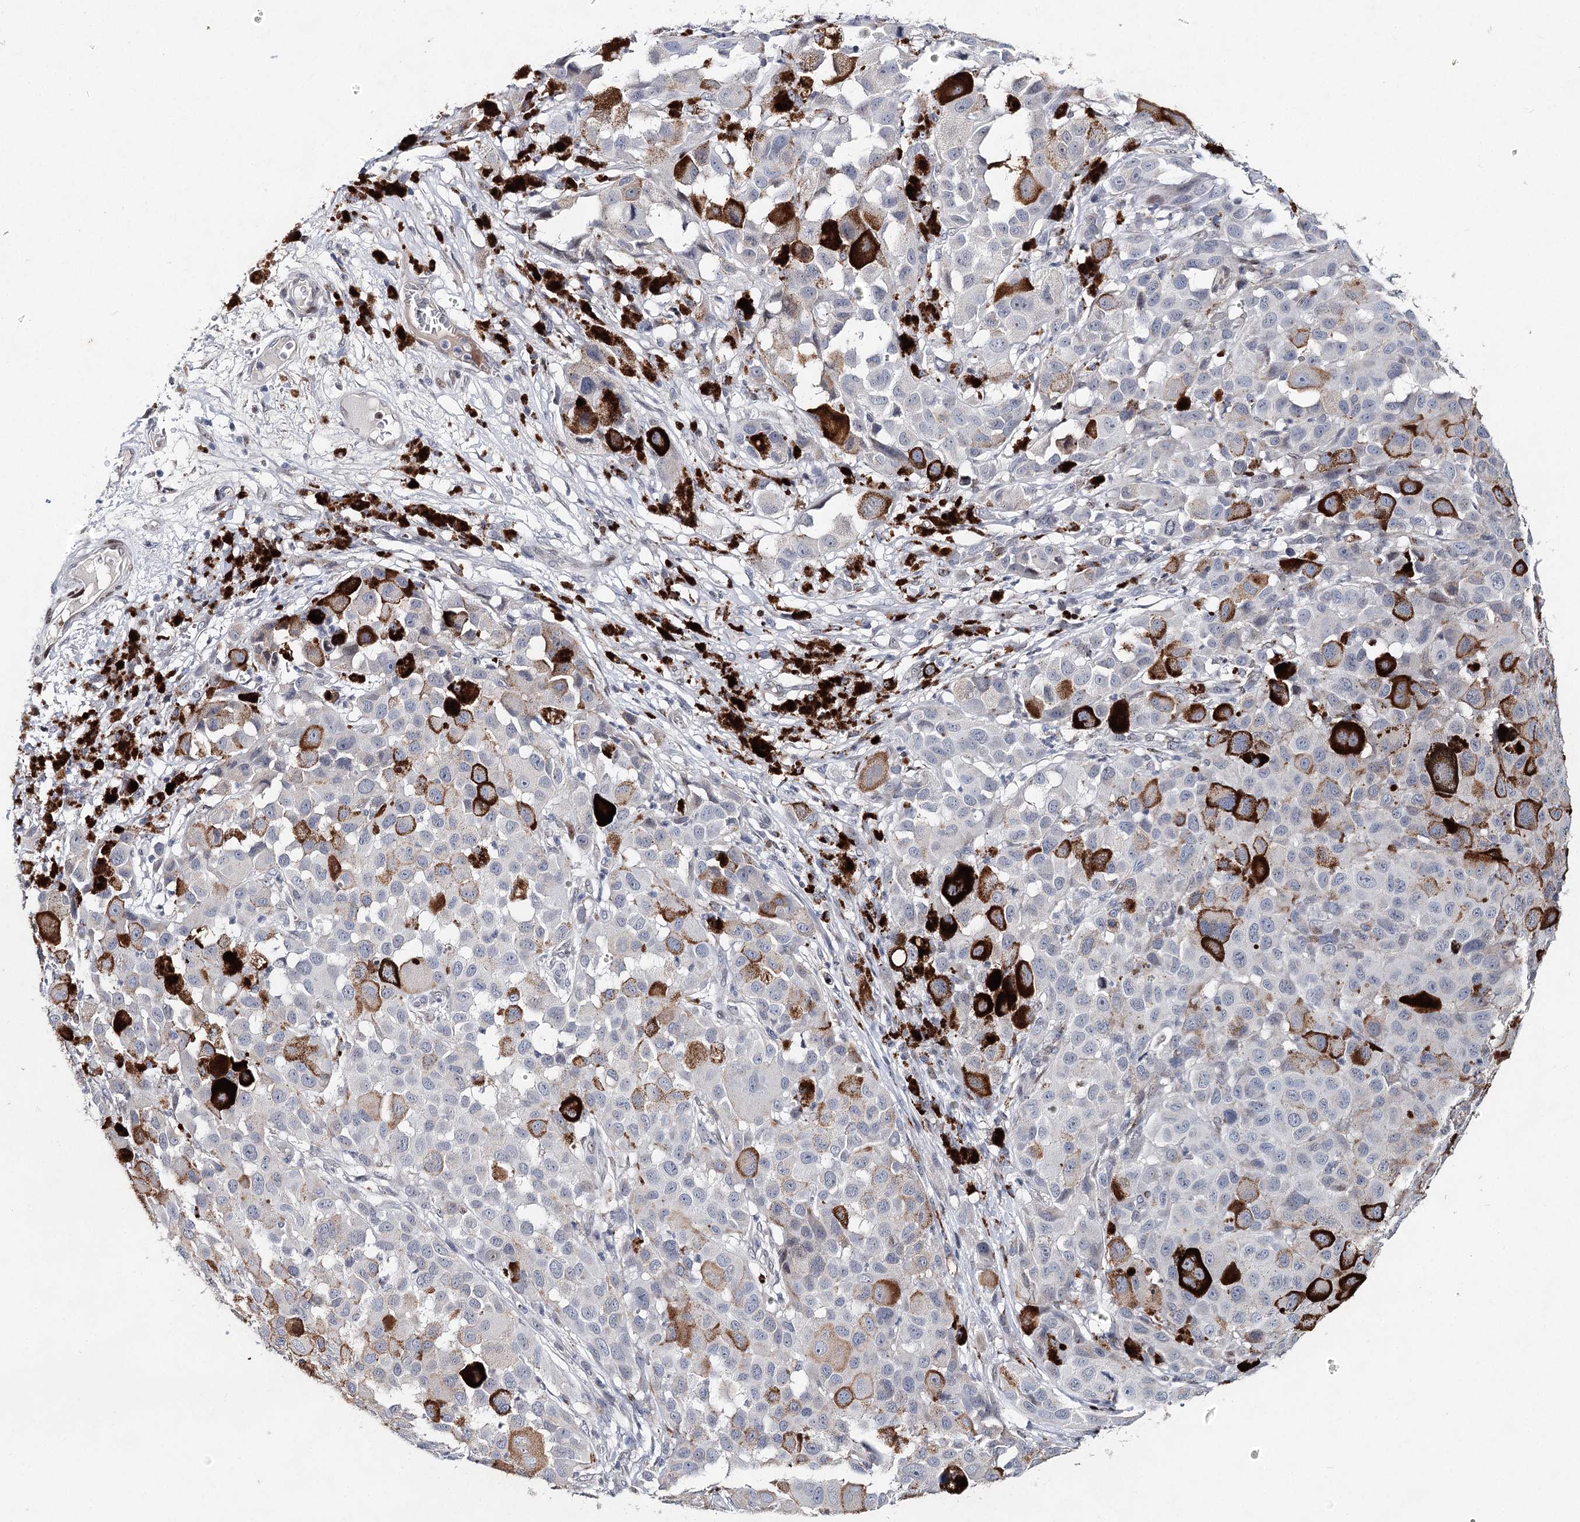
{"staining": {"intensity": "negative", "quantity": "none", "location": "none"}, "tissue": "melanoma", "cell_type": "Tumor cells", "image_type": "cancer", "snomed": [{"axis": "morphology", "description": "Malignant melanoma, NOS"}, {"axis": "topography", "description": "Skin"}], "caption": "High power microscopy image of an IHC histopathology image of malignant melanoma, revealing no significant positivity in tumor cells.", "gene": "FRMD4A", "patient": {"sex": "male", "age": 96}}